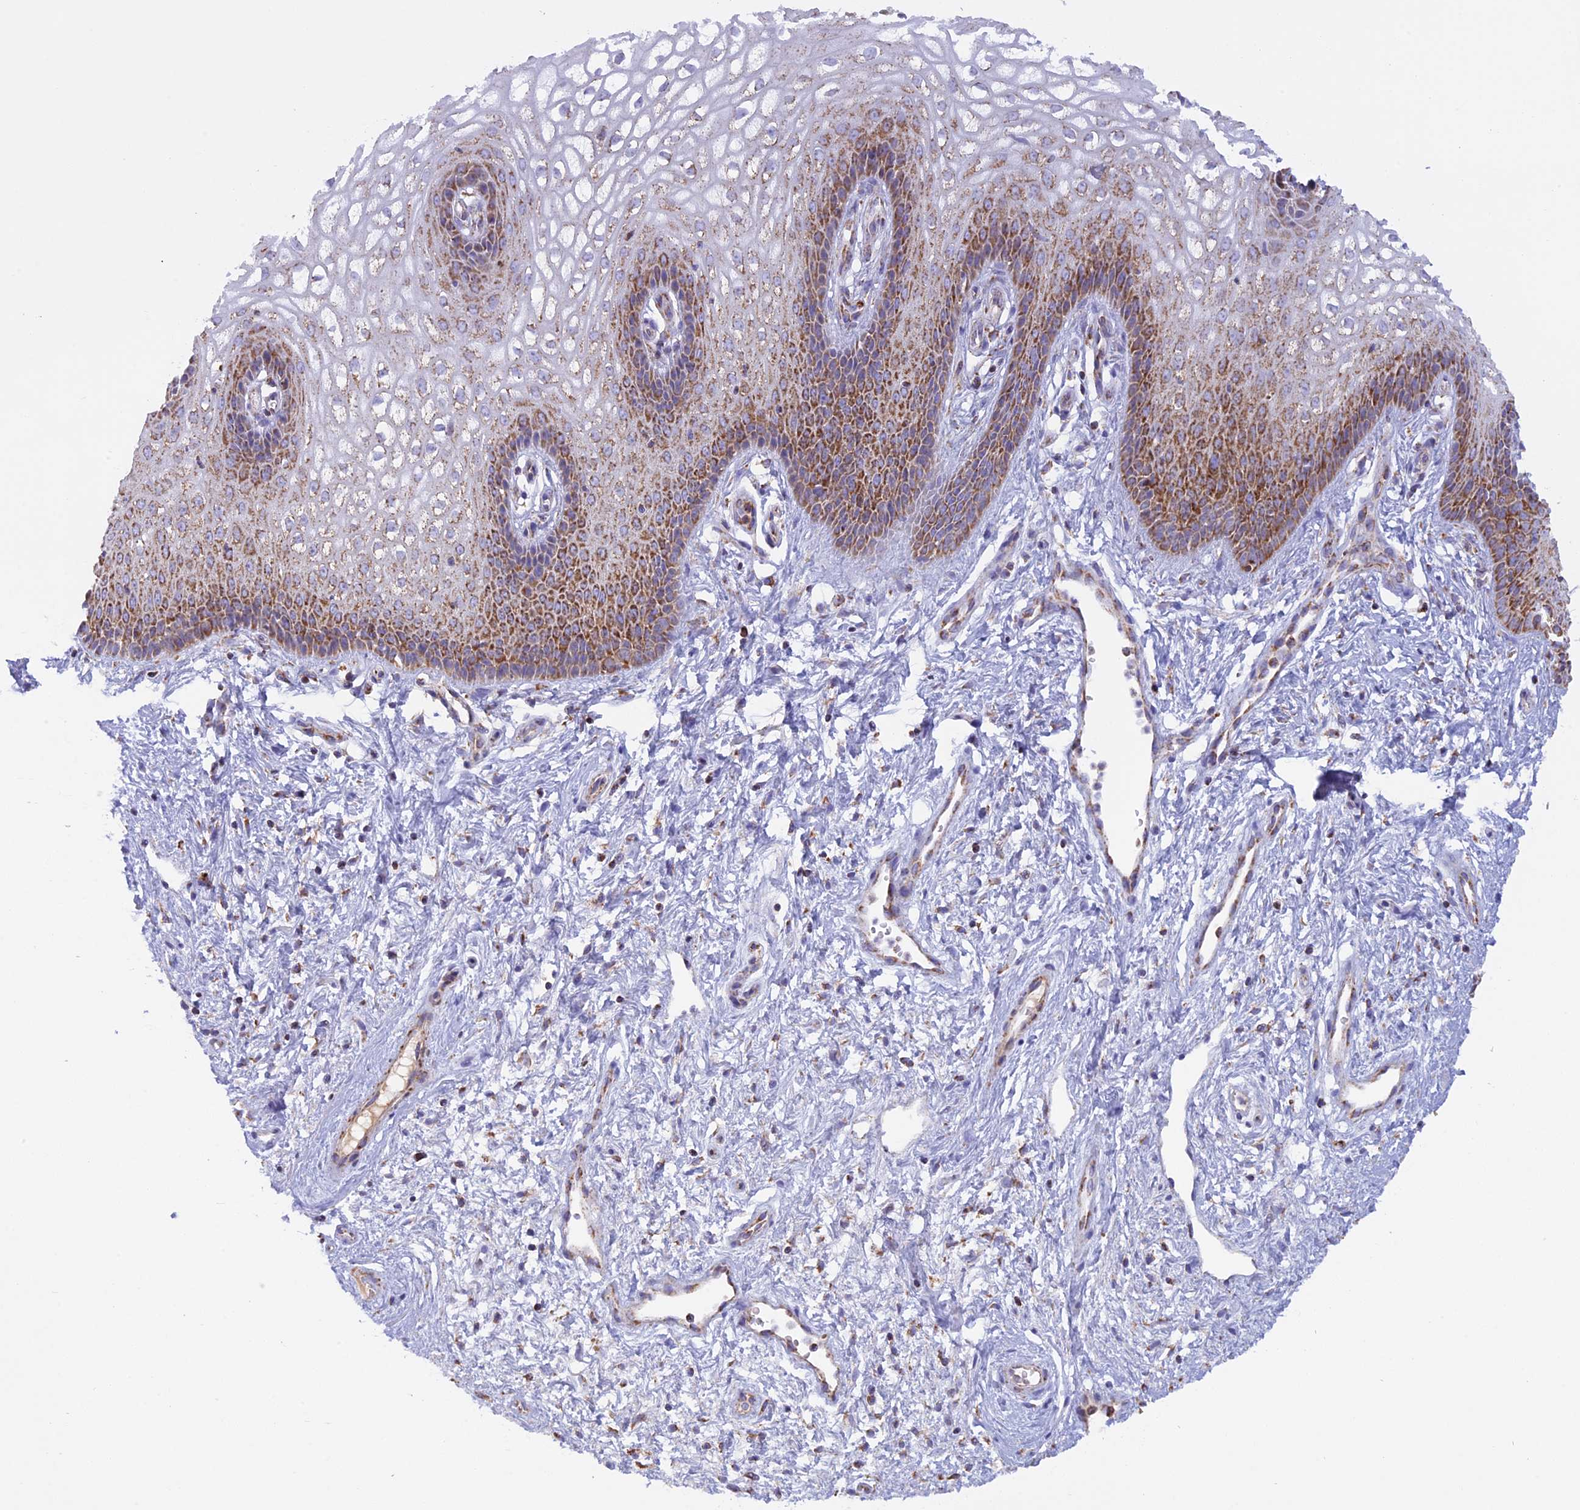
{"staining": {"intensity": "moderate", "quantity": ">75%", "location": "cytoplasmic/membranous"}, "tissue": "vagina", "cell_type": "Squamous epithelial cells", "image_type": "normal", "snomed": [{"axis": "morphology", "description": "Normal tissue, NOS"}, {"axis": "topography", "description": "Vagina"}], "caption": "Immunohistochemical staining of unremarkable vagina reveals medium levels of moderate cytoplasmic/membranous expression in about >75% of squamous epithelial cells.", "gene": "KCNG1", "patient": {"sex": "female", "age": 34}}